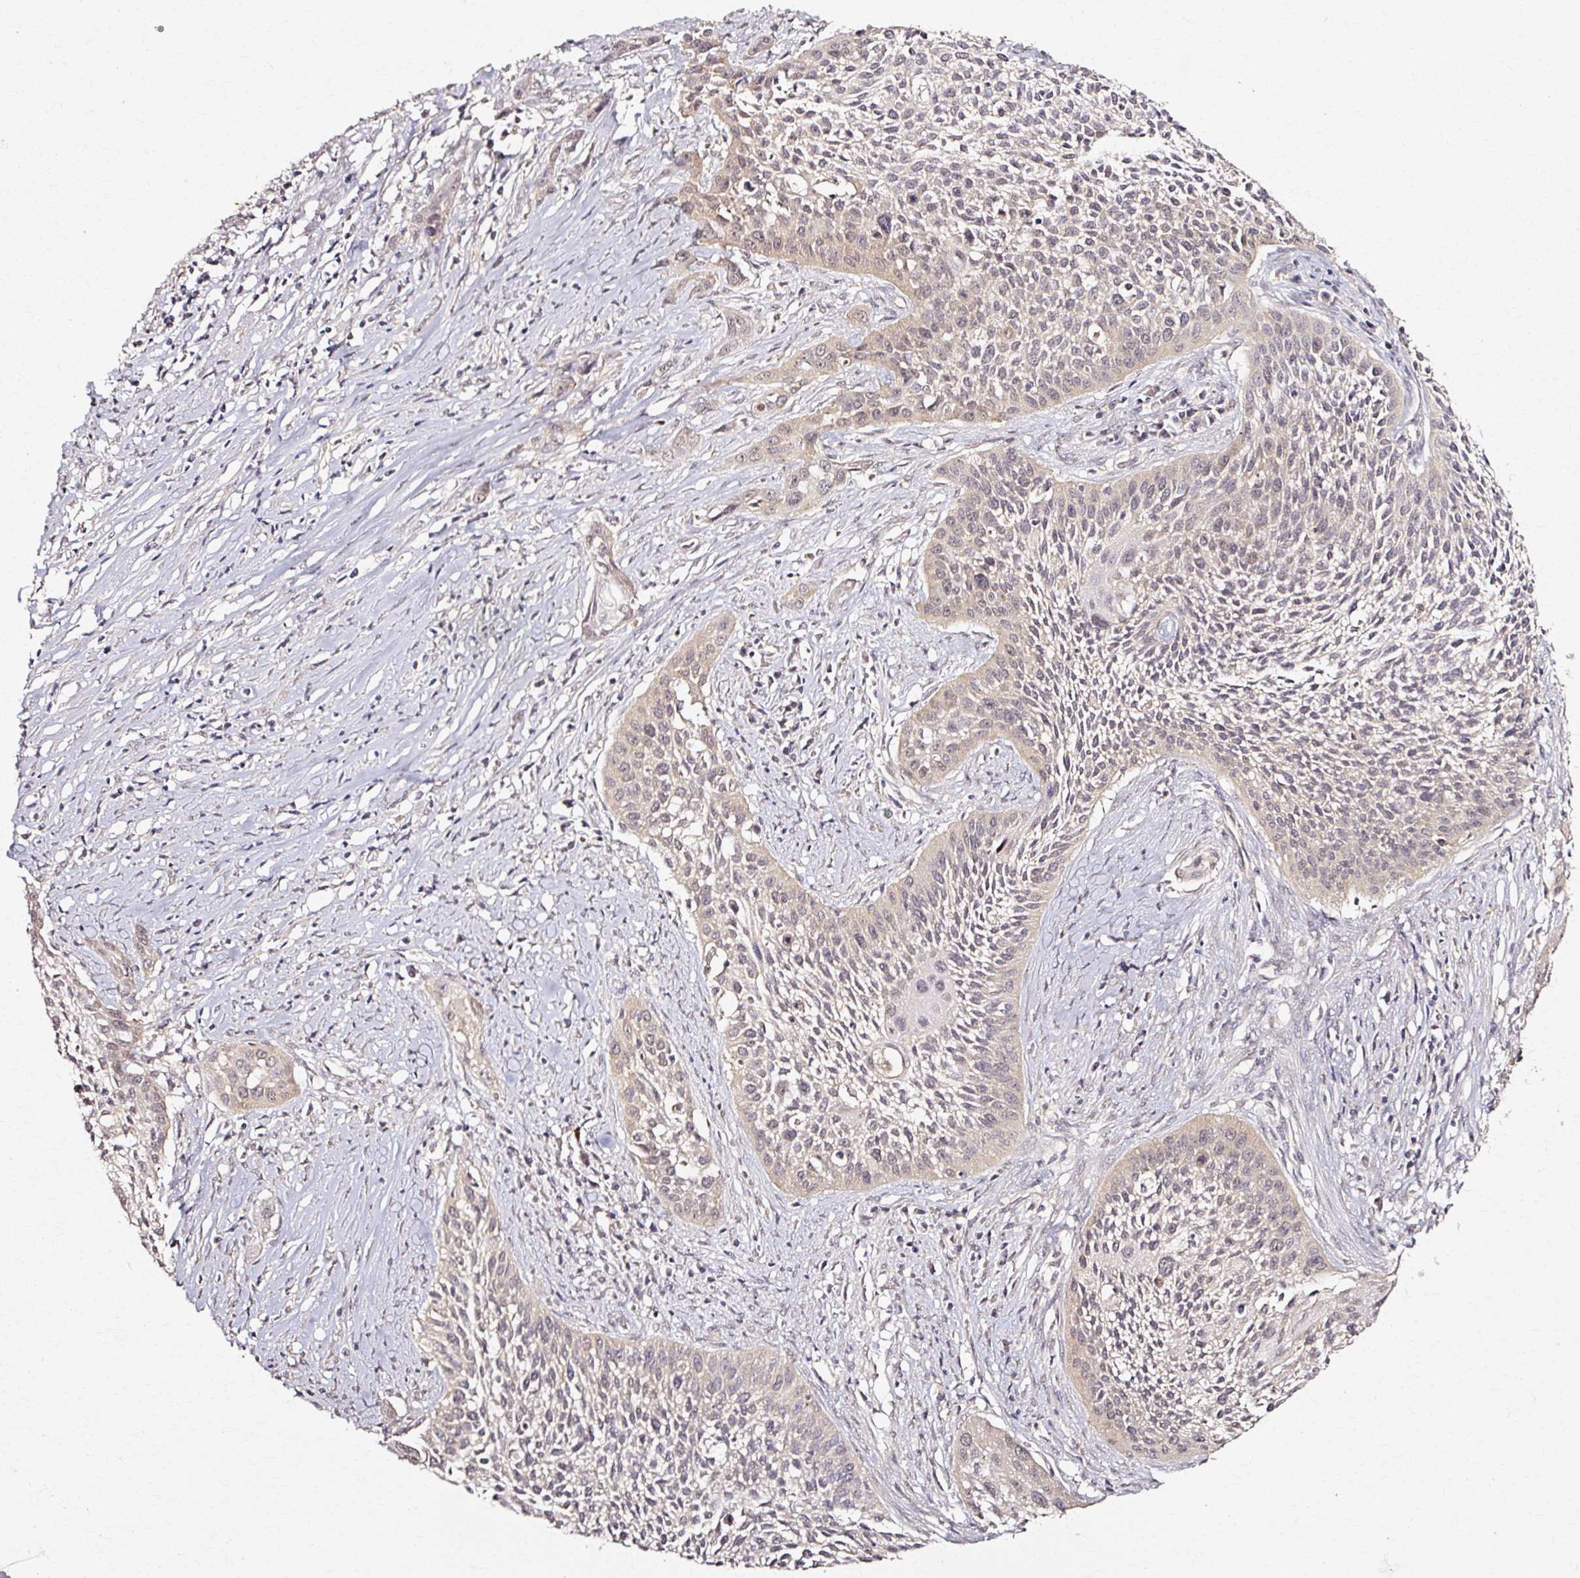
{"staining": {"intensity": "weak", "quantity": ">75%", "location": "cytoplasmic/membranous"}, "tissue": "cervical cancer", "cell_type": "Tumor cells", "image_type": "cancer", "snomed": [{"axis": "morphology", "description": "Squamous cell carcinoma, NOS"}, {"axis": "topography", "description": "Cervix"}], "caption": "Weak cytoplasmic/membranous staining for a protein is identified in approximately >75% of tumor cells of cervical cancer using IHC.", "gene": "RGPD5", "patient": {"sex": "female", "age": 34}}